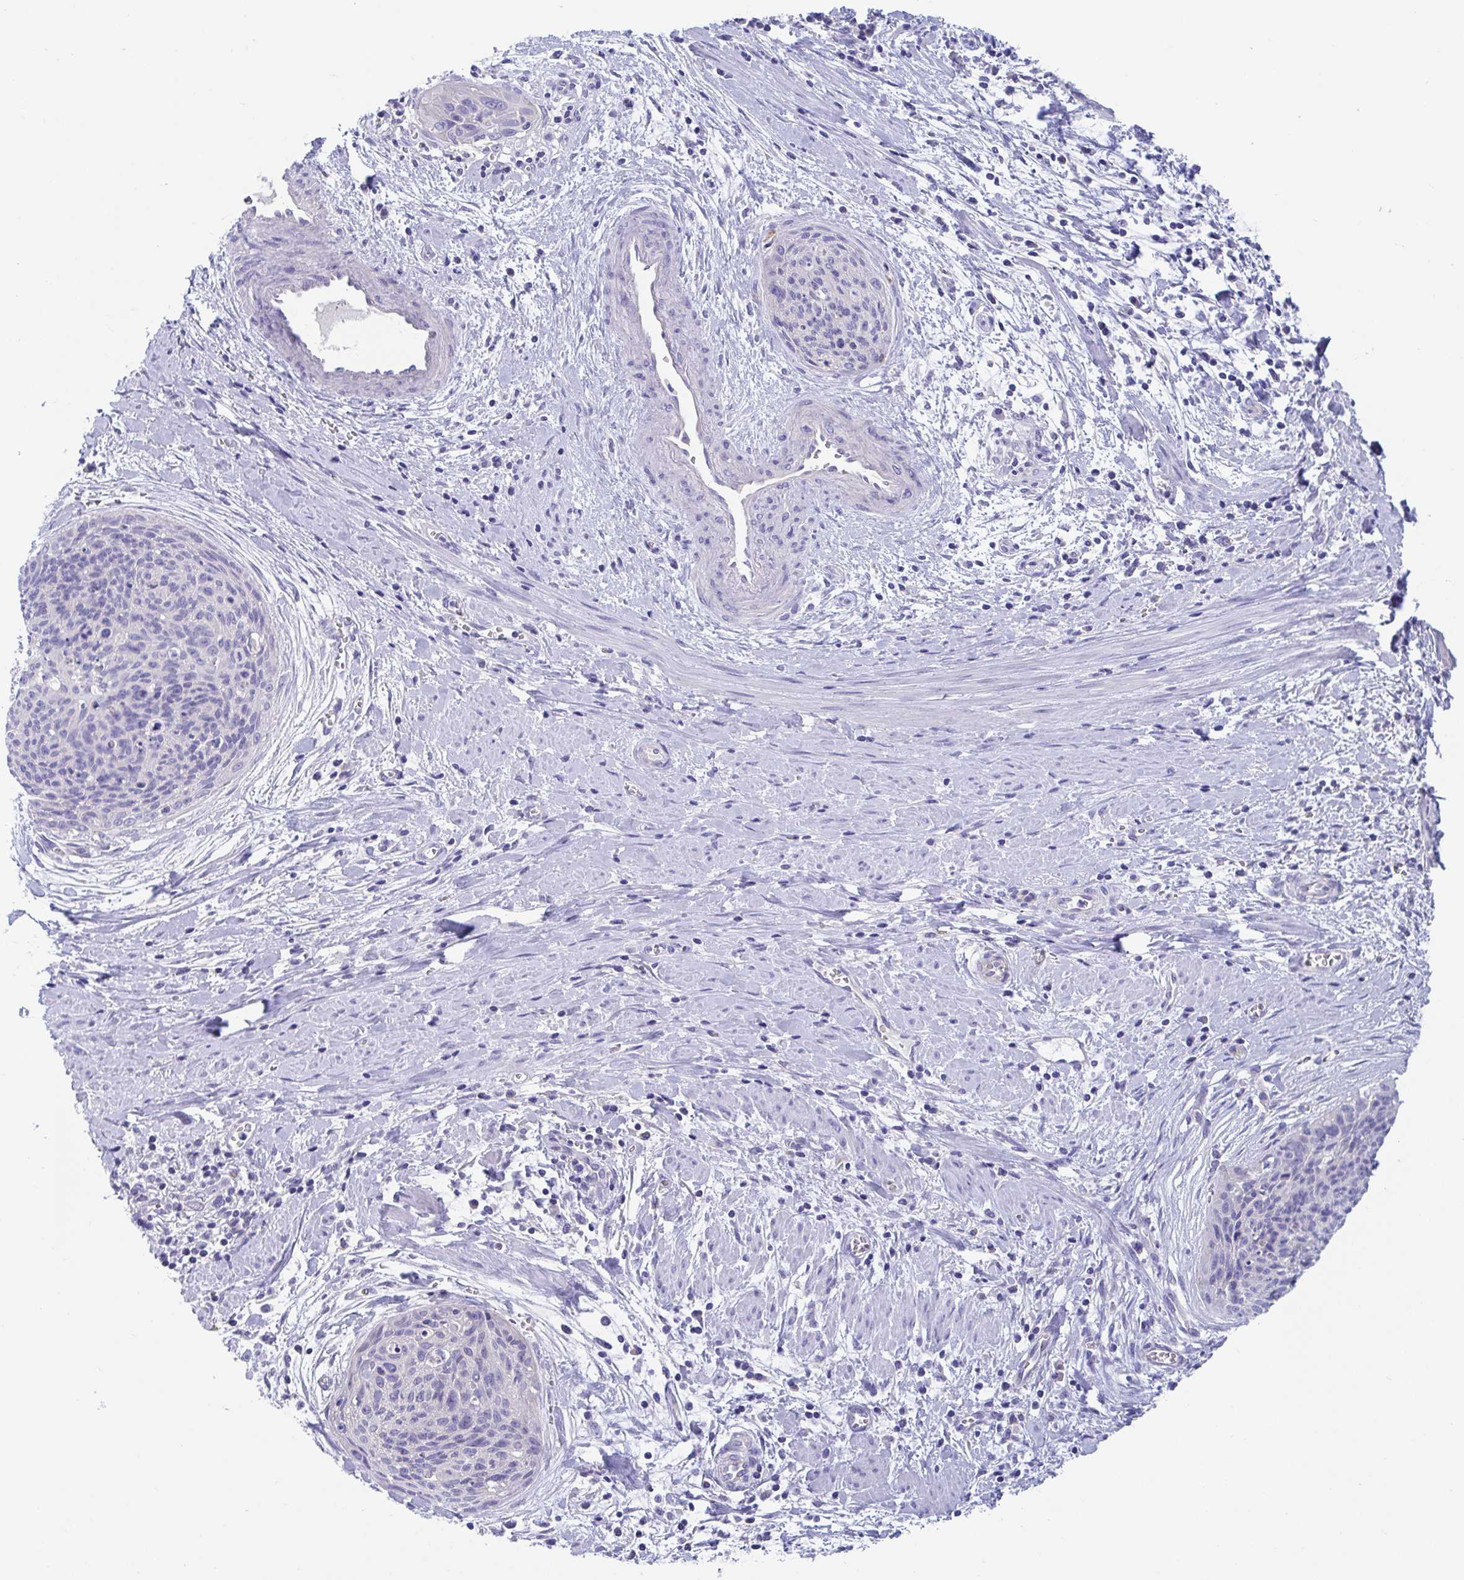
{"staining": {"intensity": "negative", "quantity": "none", "location": "none"}, "tissue": "cervical cancer", "cell_type": "Tumor cells", "image_type": "cancer", "snomed": [{"axis": "morphology", "description": "Squamous cell carcinoma, NOS"}, {"axis": "topography", "description": "Cervix"}], "caption": "Immunohistochemistry of squamous cell carcinoma (cervical) reveals no staining in tumor cells. (Brightfield microscopy of DAB IHC at high magnification).", "gene": "TTC30B", "patient": {"sex": "female", "age": 55}}